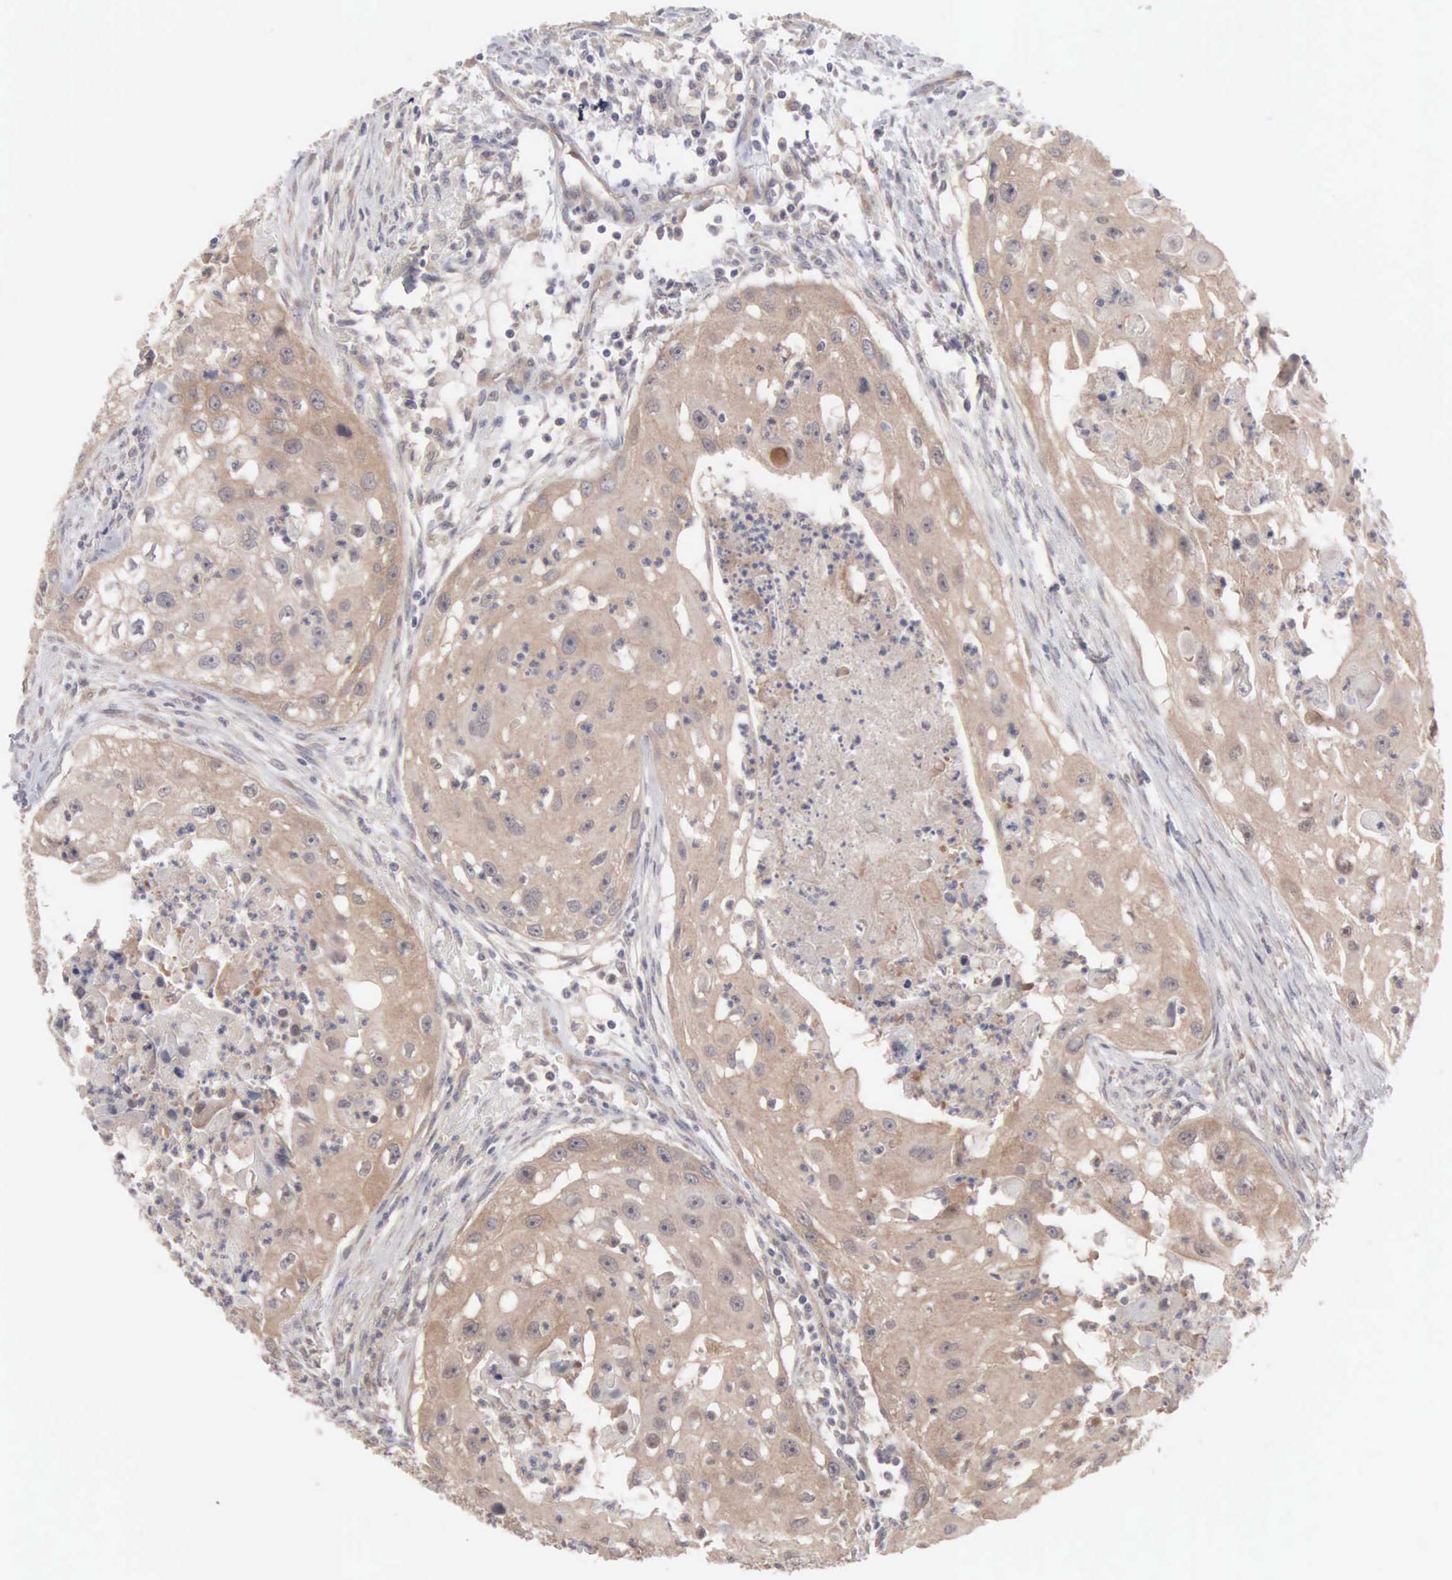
{"staining": {"intensity": "weak", "quantity": ">75%", "location": "cytoplasmic/membranous"}, "tissue": "head and neck cancer", "cell_type": "Tumor cells", "image_type": "cancer", "snomed": [{"axis": "morphology", "description": "Squamous cell carcinoma, NOS"}, {"axis": "topography", "description": "Head-Neck"}], "caption": "Protein staining by immunohistochemistry (IHC) exhibits weak cytoplasmic/membranous expression in approximately >75% of tumor cells in head and neck cancer (squamous cell carcinoma).", "gene": "INF2", "patient": {"sex": "male", "age": 64}}